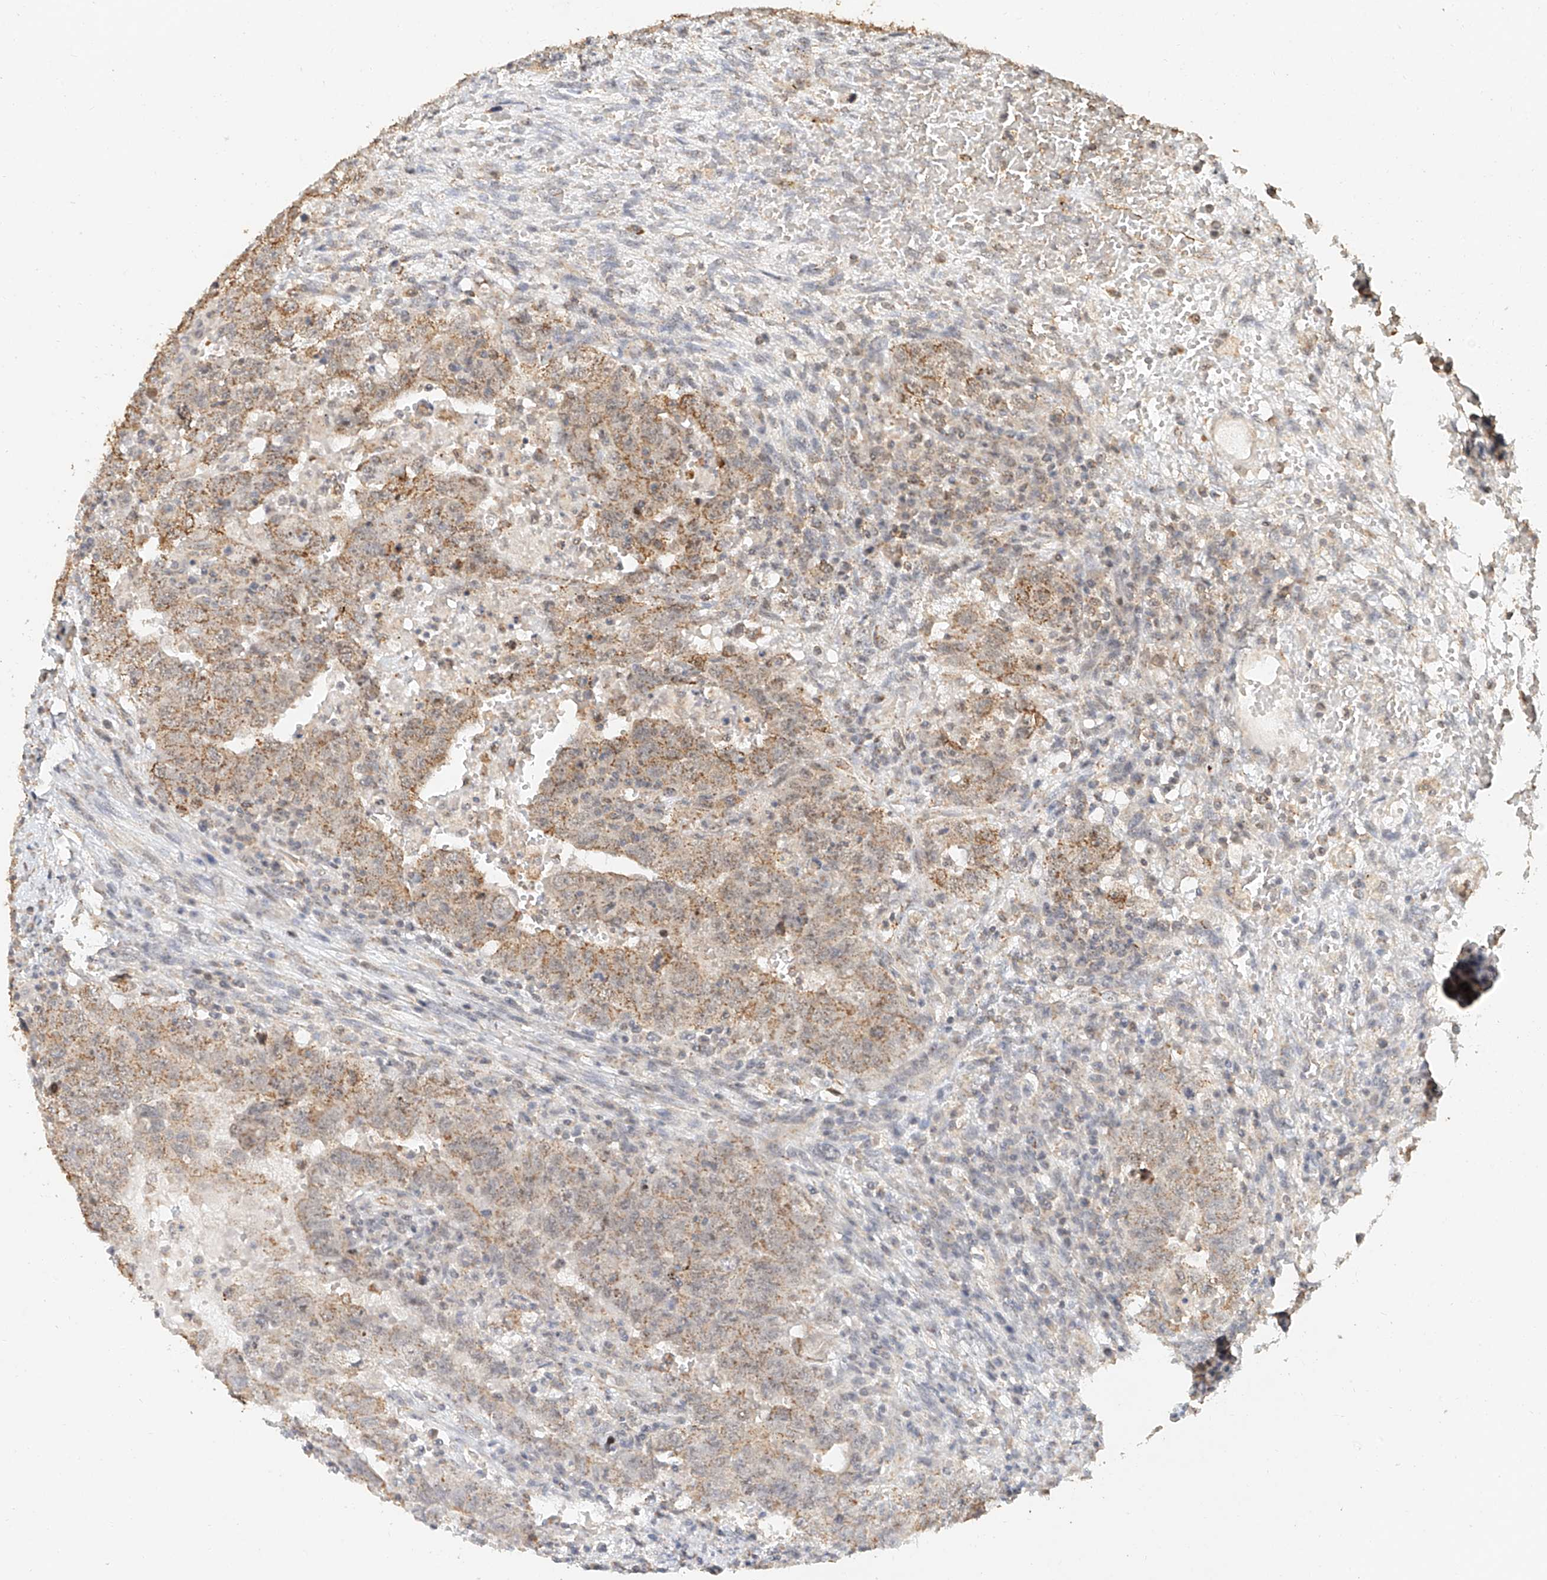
{"staining": {"intensity": "moderate", "quantity": ">75%", "location": "cytoplasmic/membranous"}, "tissue": "testis cancer", "cell_type": "Tumor cells", "image_type": "cancer", "snomed": [{"axis": "morphology", "description": "Carcinoma, Embryonal, NOS"}, {"axis": "topography", "description": "Testis"}], "caption": "Immunohistochemistry of human testis cancer (embryonal carcinoma) shows medium levels of moderate cytoplasmic/membranous staining in about >75% of tumor cells.", "gene": "CXorf58", "patient": {"sex": "male", "age": 26}}